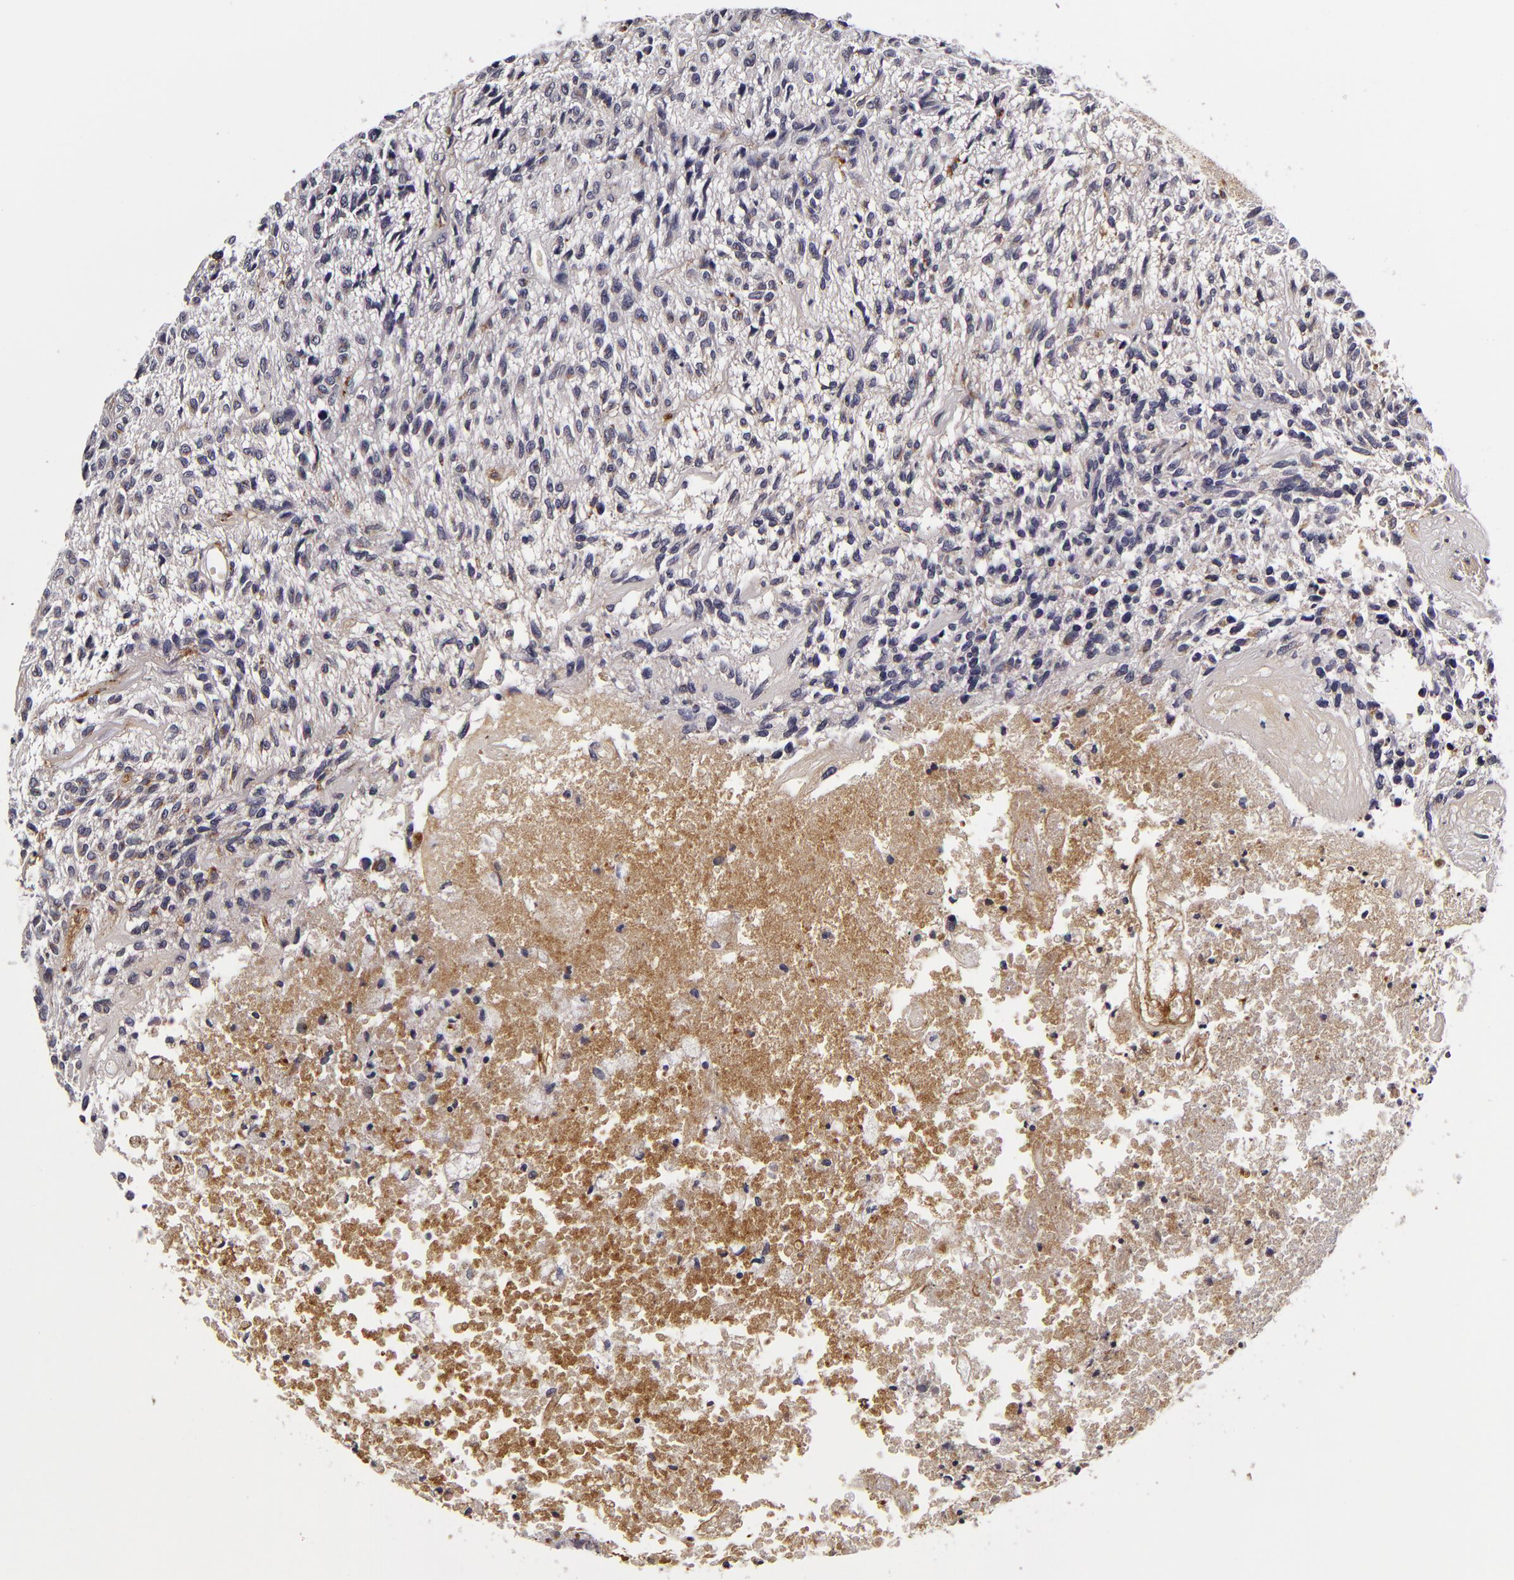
{"staining": {"intensity": "negative", "quantity": "none", "location": "none"}, "tissue": "glioma", "cell_type": "Tumor cells", "image_type": "cancer", "snomed": [{"axis": "morphology", "description": "Glioma, malignant, High grade"}, {"axis": "topography", "description": "Brain"}], "caption": "High magnification brightfield microscopy of glioma stained with DAB (brown) and counterstained with hematoxylin (blue): tumor cells show no significant staining. Brightfield microscopy of immunohistochemistry (IHC) stained with DAB (3,3'-diaminobenzidine) (brown) and hematoxylin (blue), captured at high magnification.", "gene": "LGALS3BP", "patient": {"sex": "male", "age": 77}}